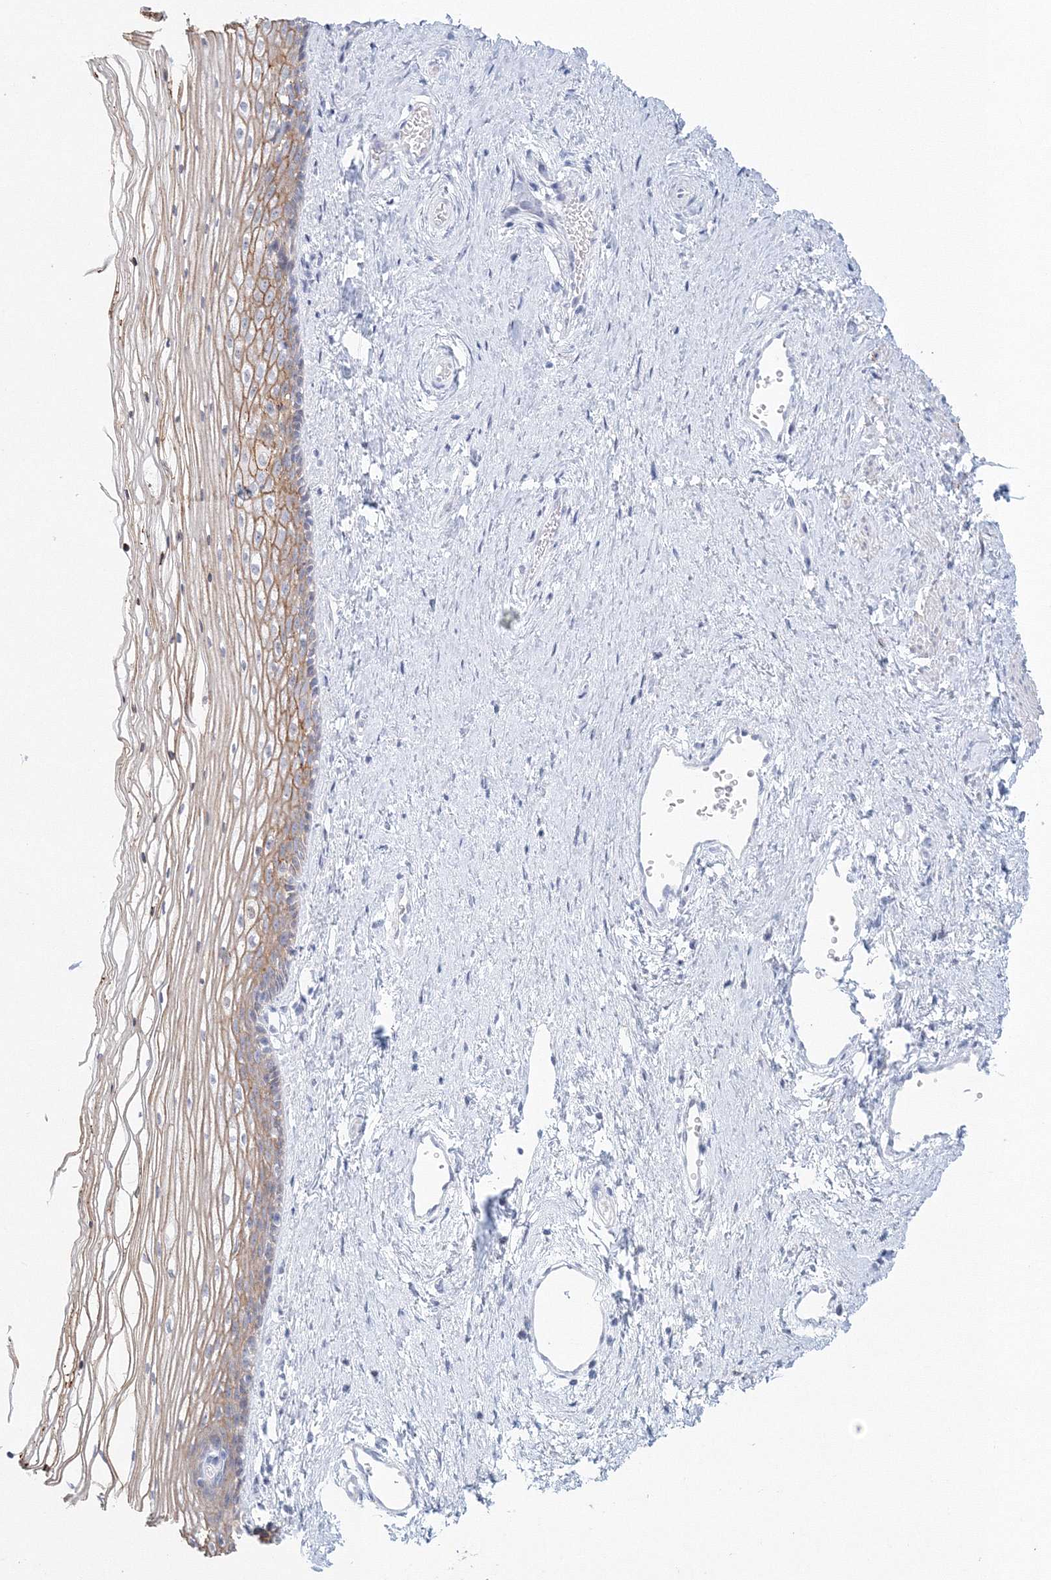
{"staining": {"intensity": "moderate", "quantity": "25%-75%", "location": "cytoplasmic/membranous"}, "tissue": "vagina", "cell_type": "Squamous epithelial cells", "image_type": "normal", "snomed": [{"axis": "morphology", "description": "Normal tissue, NOS"}, {"axis": "topography", "description": "Vagina"}], "caption": "Benign vagina was stained to show a protein in brown. There is medium levels of moderate cytoplasmic/membranous positivity in approximately 25%-75% of squamous epithelial cells. The staining is performed using DAB brown chromogen to label protein expression. The nuclei are counter-stained blue using hematoxylin.", "gene": "VSIG1", "patient": {"sex": "female", "age": 46}}